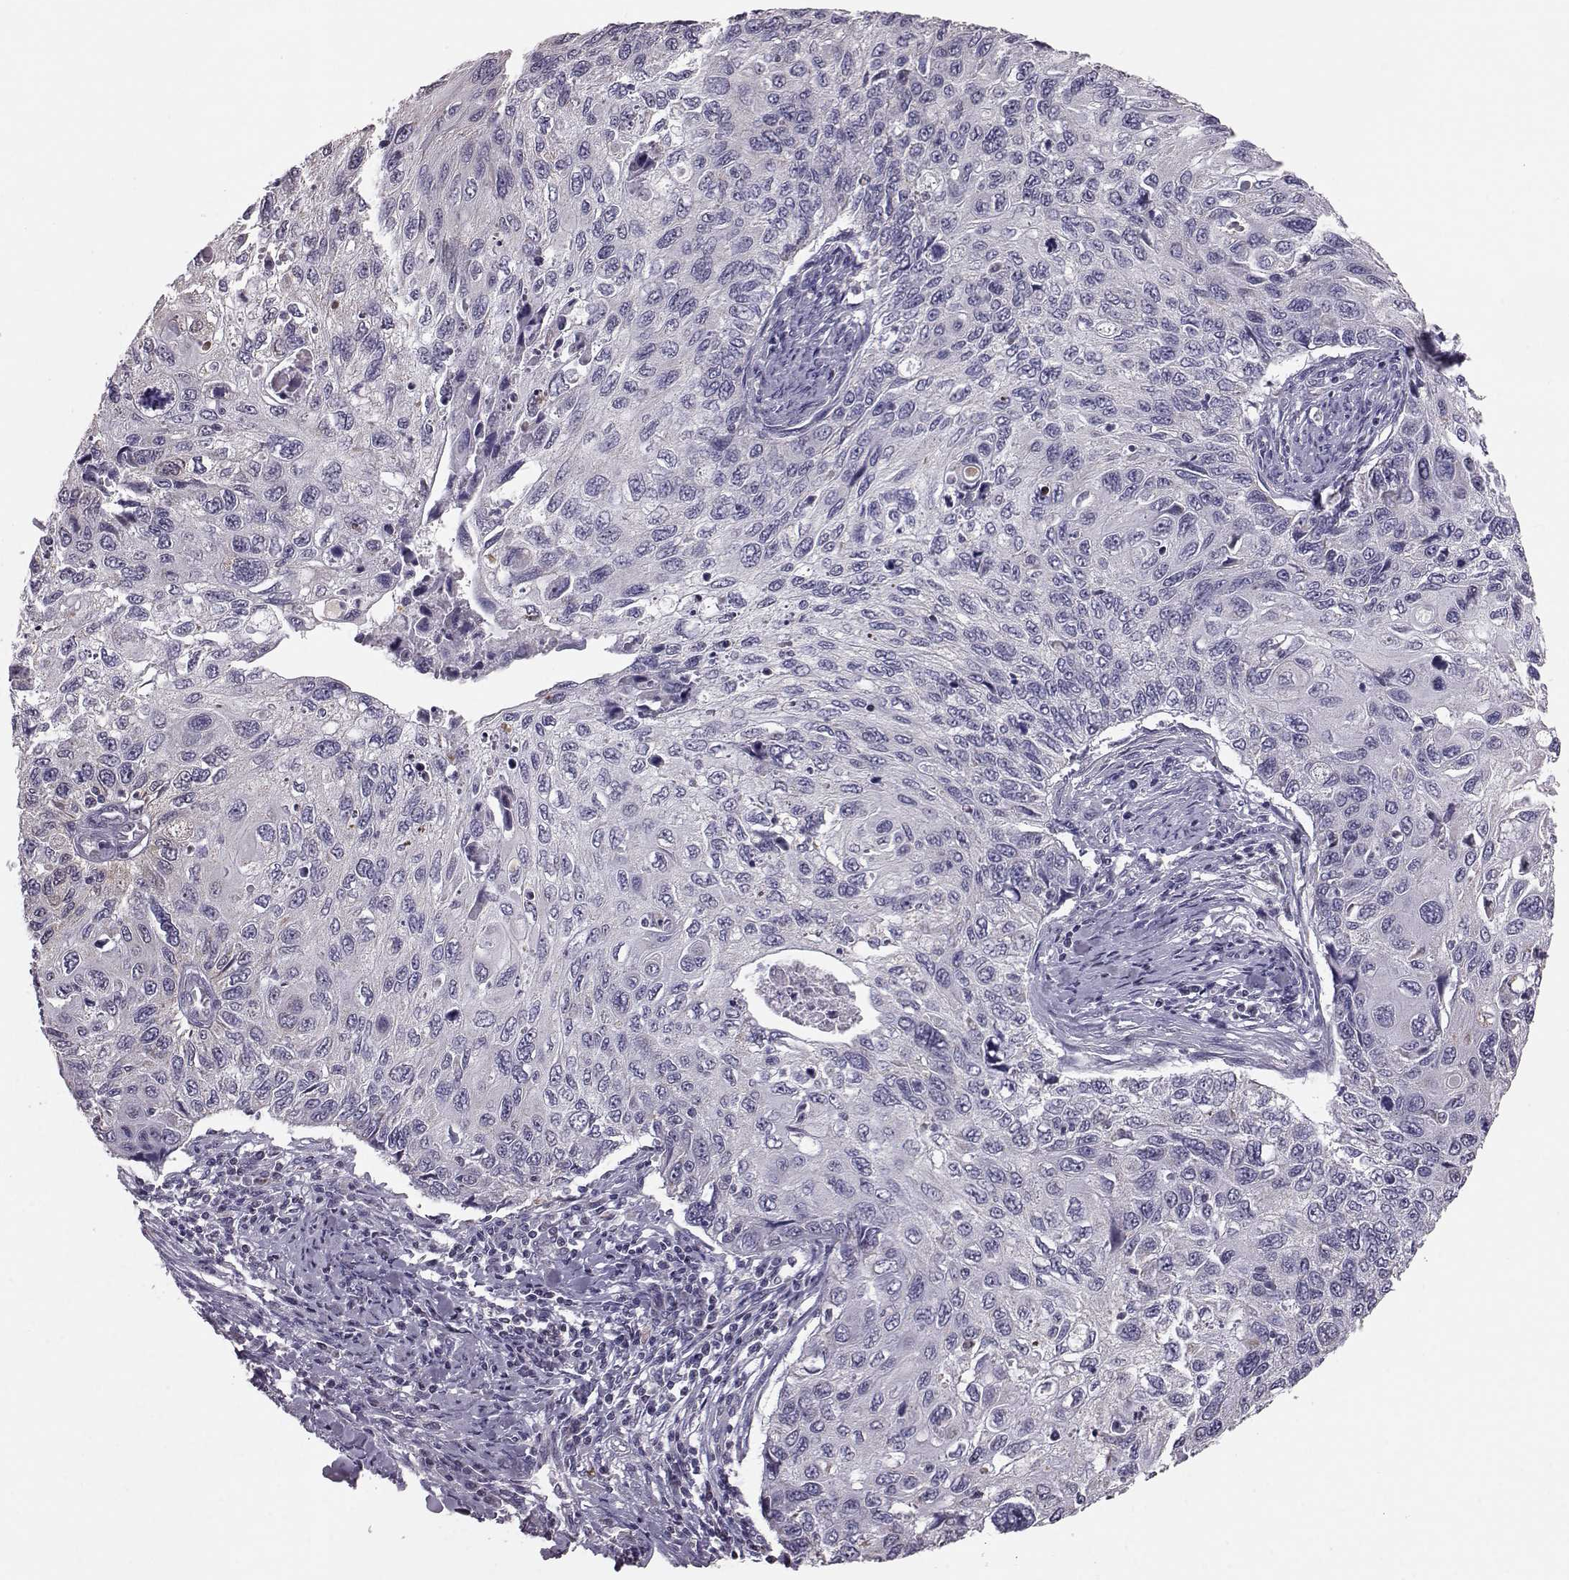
{"staining": {"intensity": "negative", "quantity": "none", "location": "none"}, "tissue": "cervical cancer", "cell_type": "Tumor cells", "image_type": "cancer", "snomed": [{"axis": "morphology", "description": "Squamous cell carcinoma, NOS"}, {"axis": "topography", "description": "Cervix"}], "caption": "Immunohistochemistry (IHC) histopathology image of neoplastic tissue: human cervical squamous cell carcinoma stained with DAB (3,3'-diaminobenzidine) displays no significant protein positivity in tumor cells.", "gene": "ALDH3A1", "patient": {"sex": "female", "age": 70}}